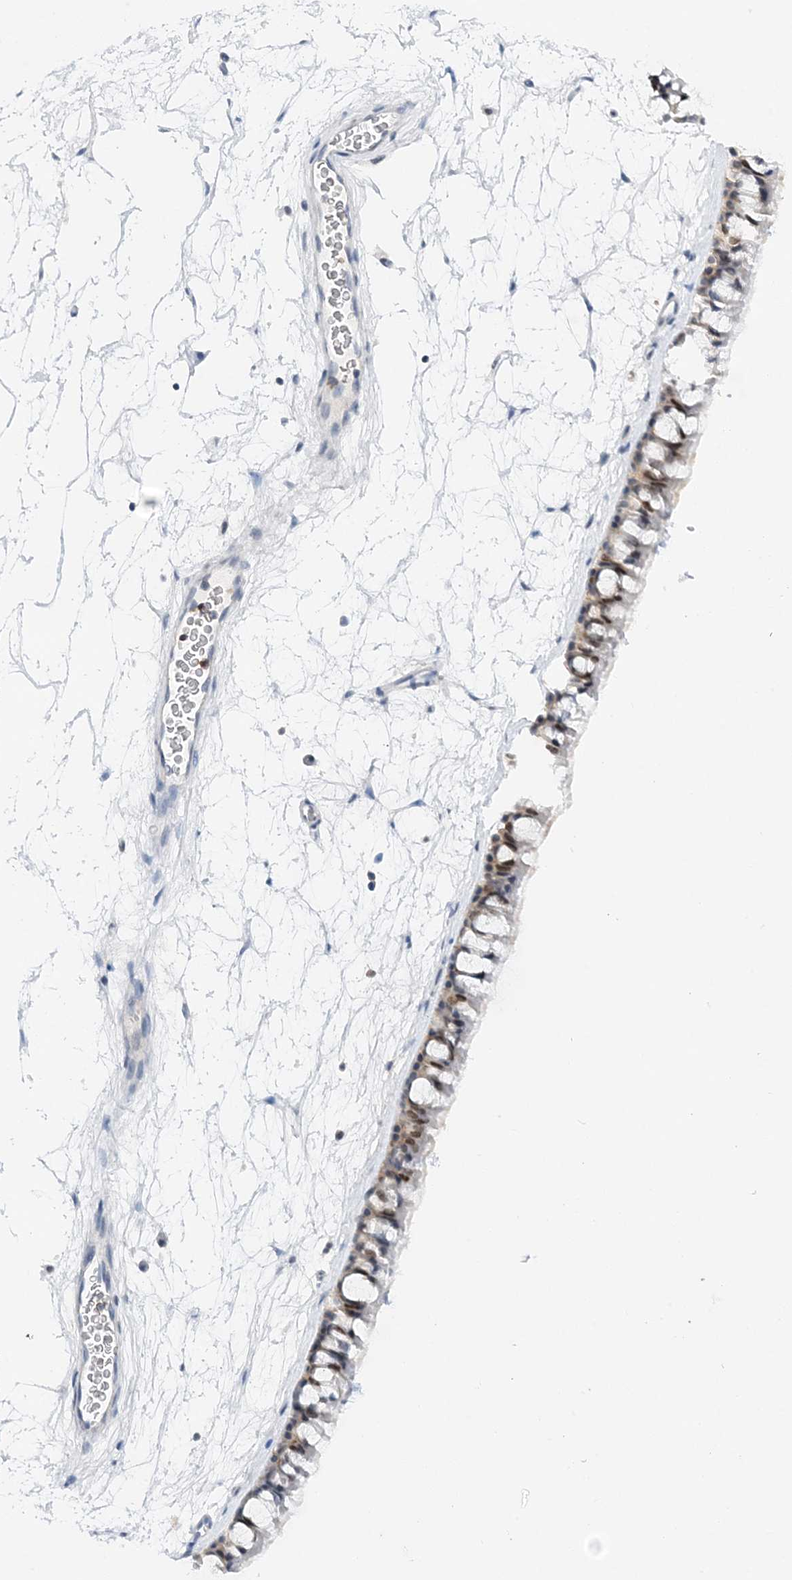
{"staining": {"intensity": "moderate", "quantity": "25%-75%", "location": "nuclear"}, "tissue": "nasopharynx", "cell_type": "Respiratory epithelial cells", "image_type": "normal", "snomed": [{"axis": "morphology", "description": "Normal tissue, NOS"}, {"axis": "topography", "description": "Nasopharynx"}], "caption": "DAB (3,3'-diaminobenzidine) immunohistochemical staining of unremarkable human nasopharynx exhibits moderate nuclear protein staining in approximately 25%-75% of respiratory epithelial cells.", "gene": "PRMT9", "patient": {"sex": "male", "age": 64}}